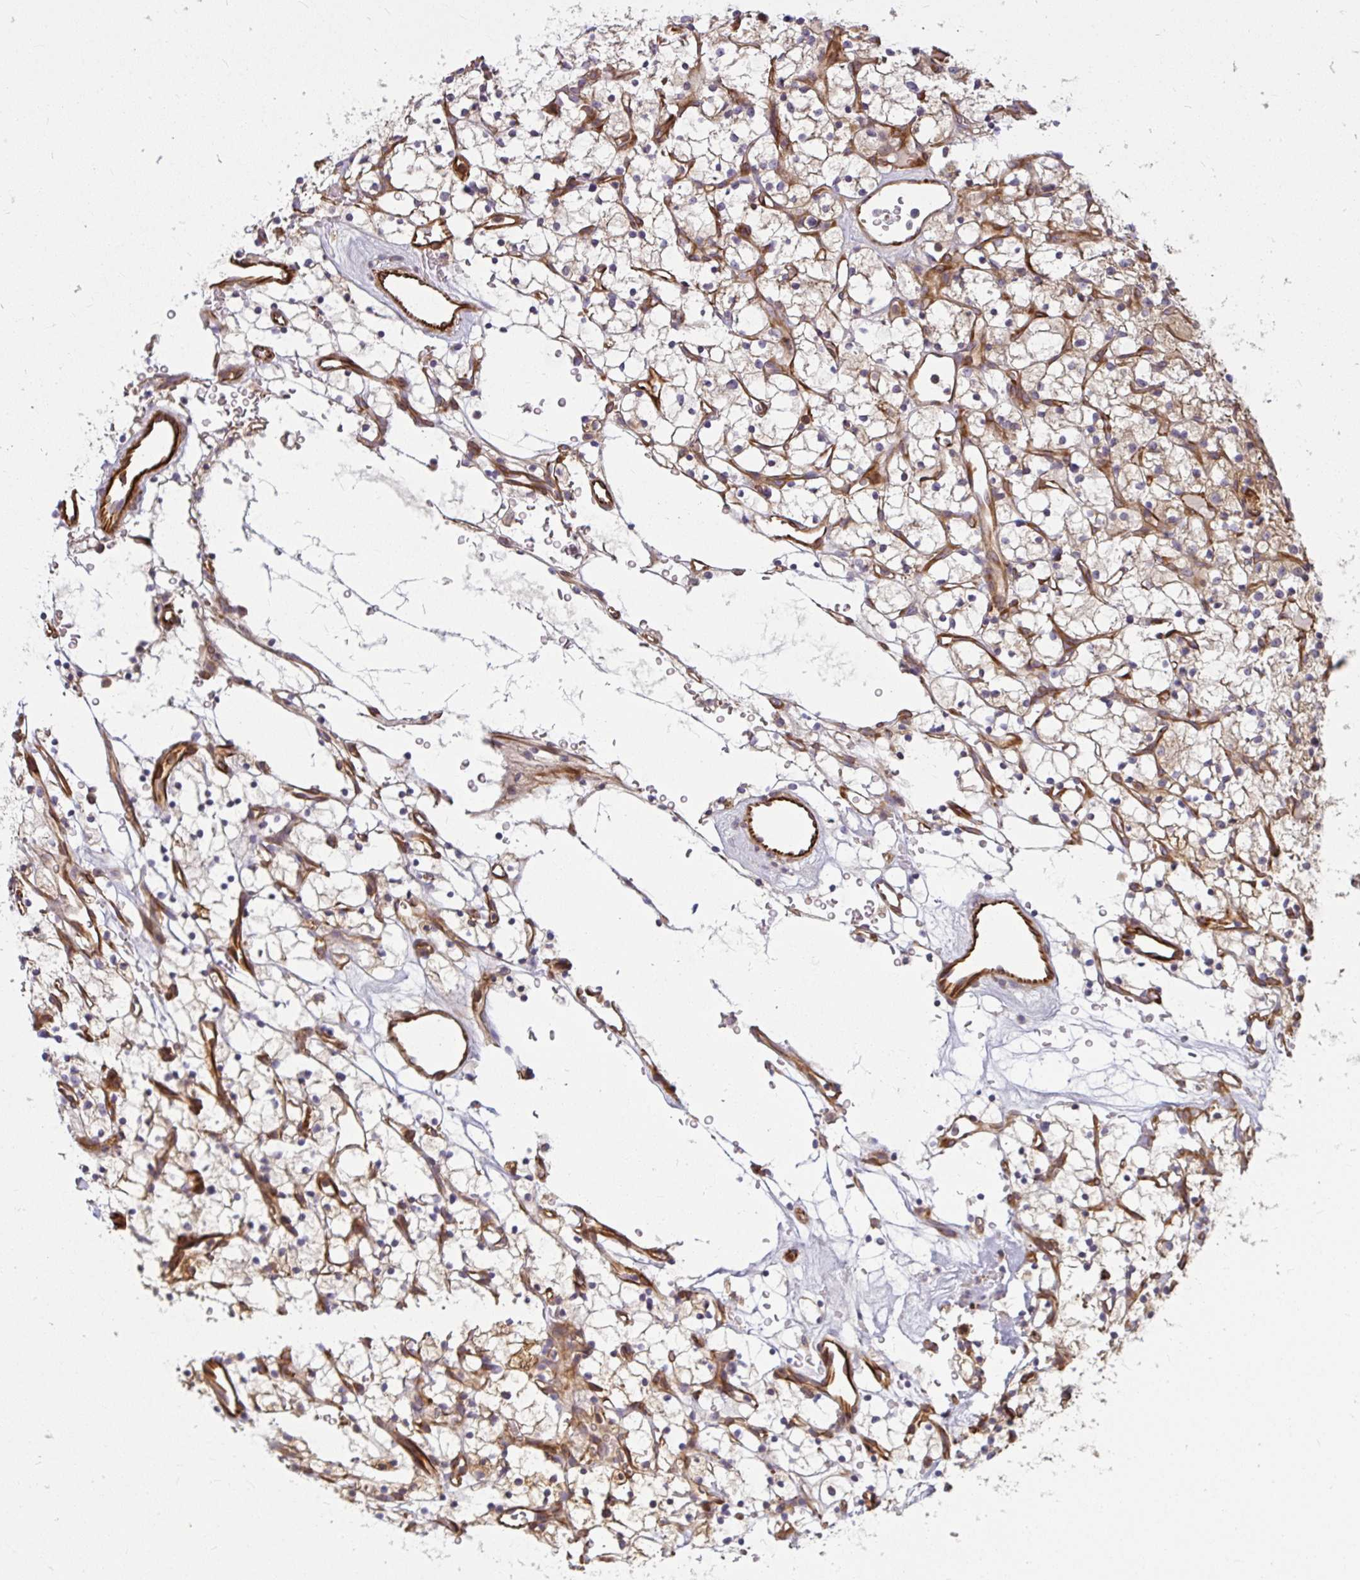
{"staining": {"intensity": "weak", "quantity": "25%-75%", "location": "cytoplasmic/membranous"}, "tissue": "renal cancer", "cell_type": "Tumor cells", "image_type": "cancer", "snomed": [{"axis": "morphology", "description": "Adenocarcinoma, NOS"}, {"axis": "topography", "description": "Kidney"}], "caption": "A histopathology image of renal cancer stained for a protein shows weak cytoplasmic/membranous brown staining in tumor cells.", "gene": "IFIT3", "patient": {"sex": "female", "age": 64}}